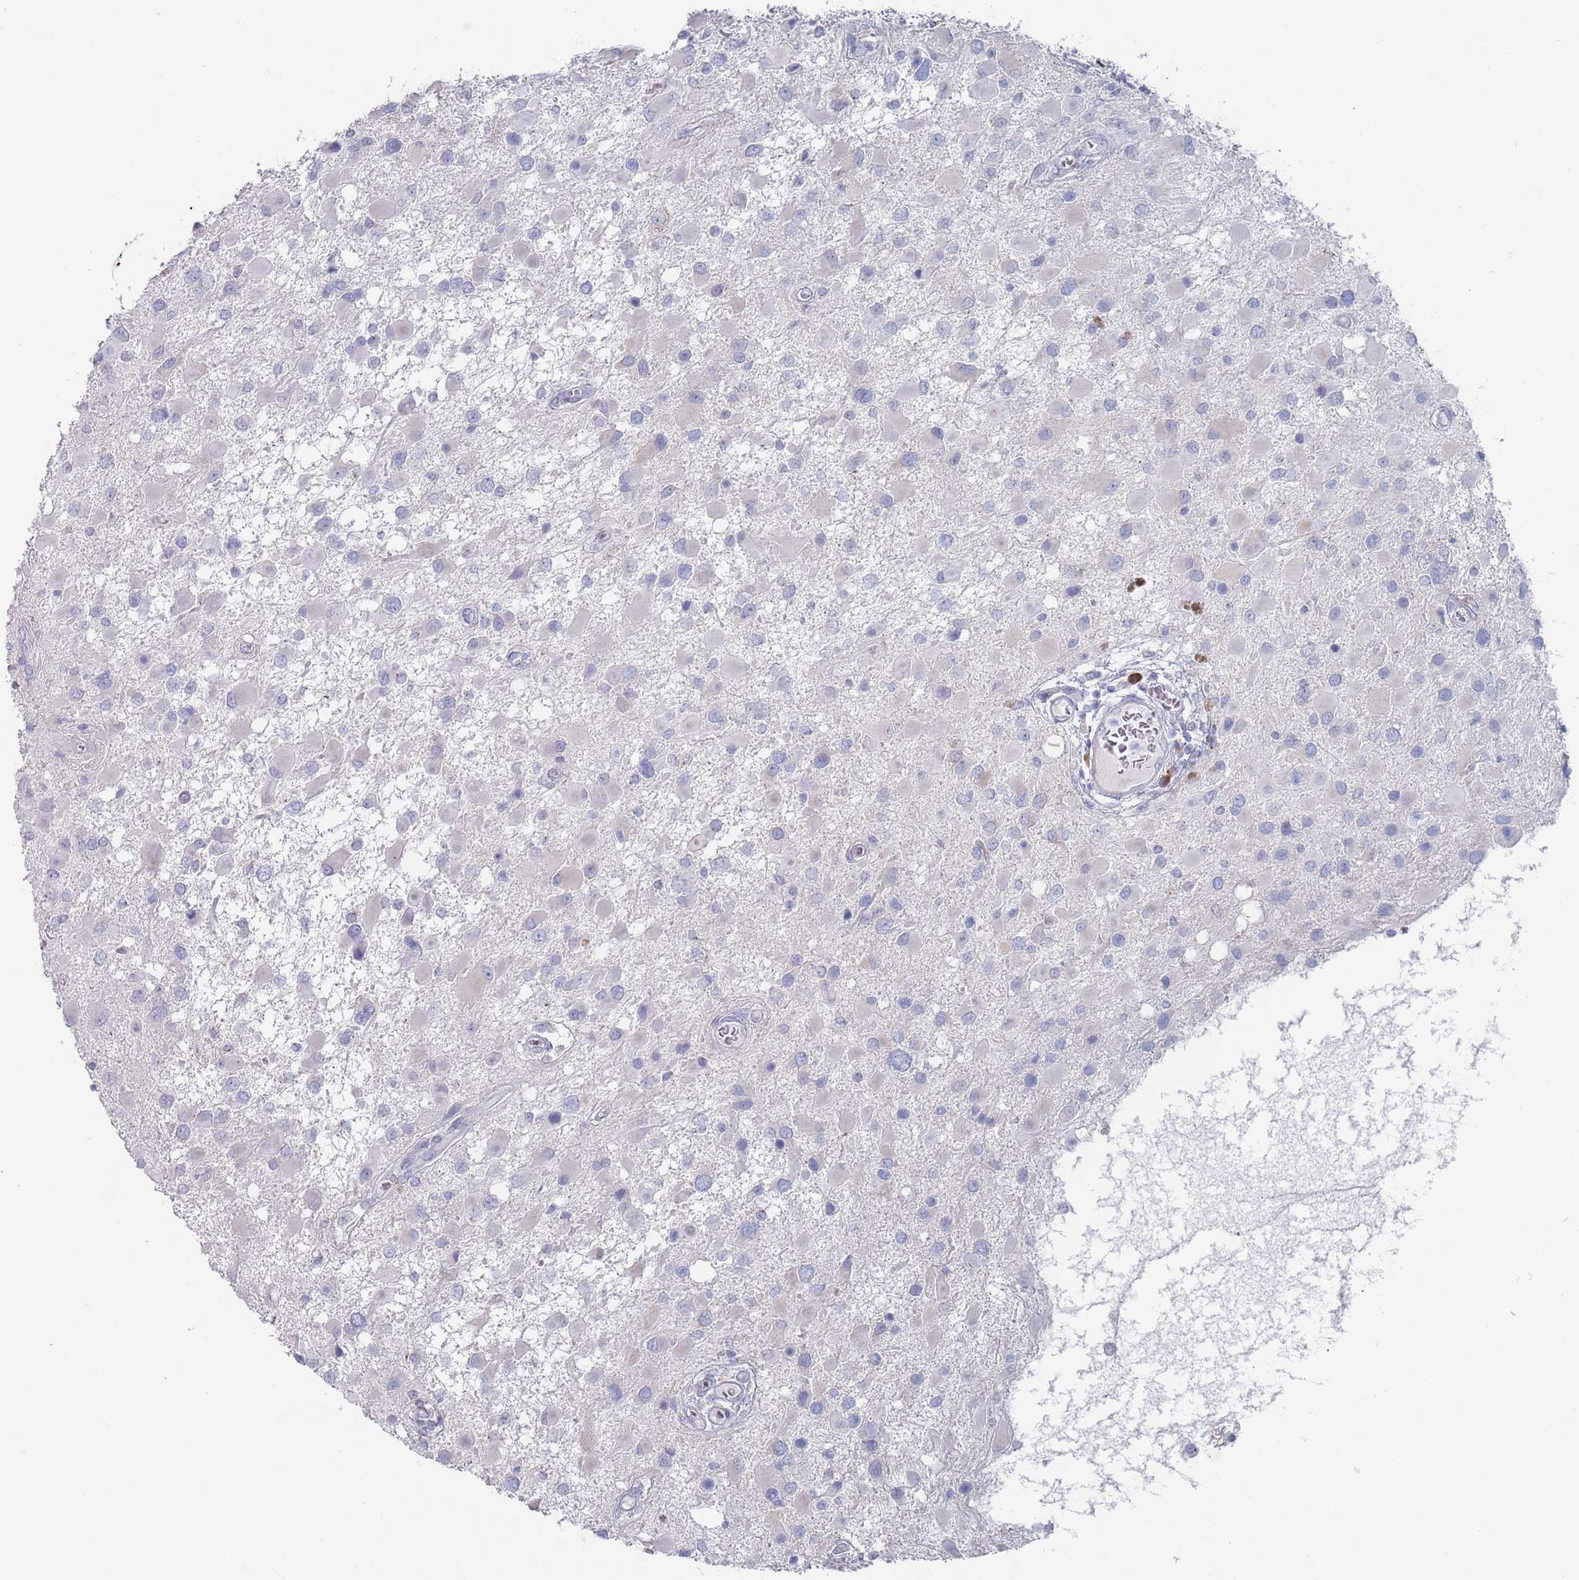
{"staining": {"intensity": "negative", "quantity": "none", "location": "none"}, "tissue": "glioma", "cell_type": "Tumor cells", "image_type": "cancer", "snomed": [{"axis": "morphology", "description": "Glioma, malignant, High grade"}, {"axis": "topography", "description": "Brain"}], "caption": "Histopathology image shows no protein expression in tumor cells of glioma tissue.", "gene": "MAT1A", "patient": {"sex": "male", "age": 53}}